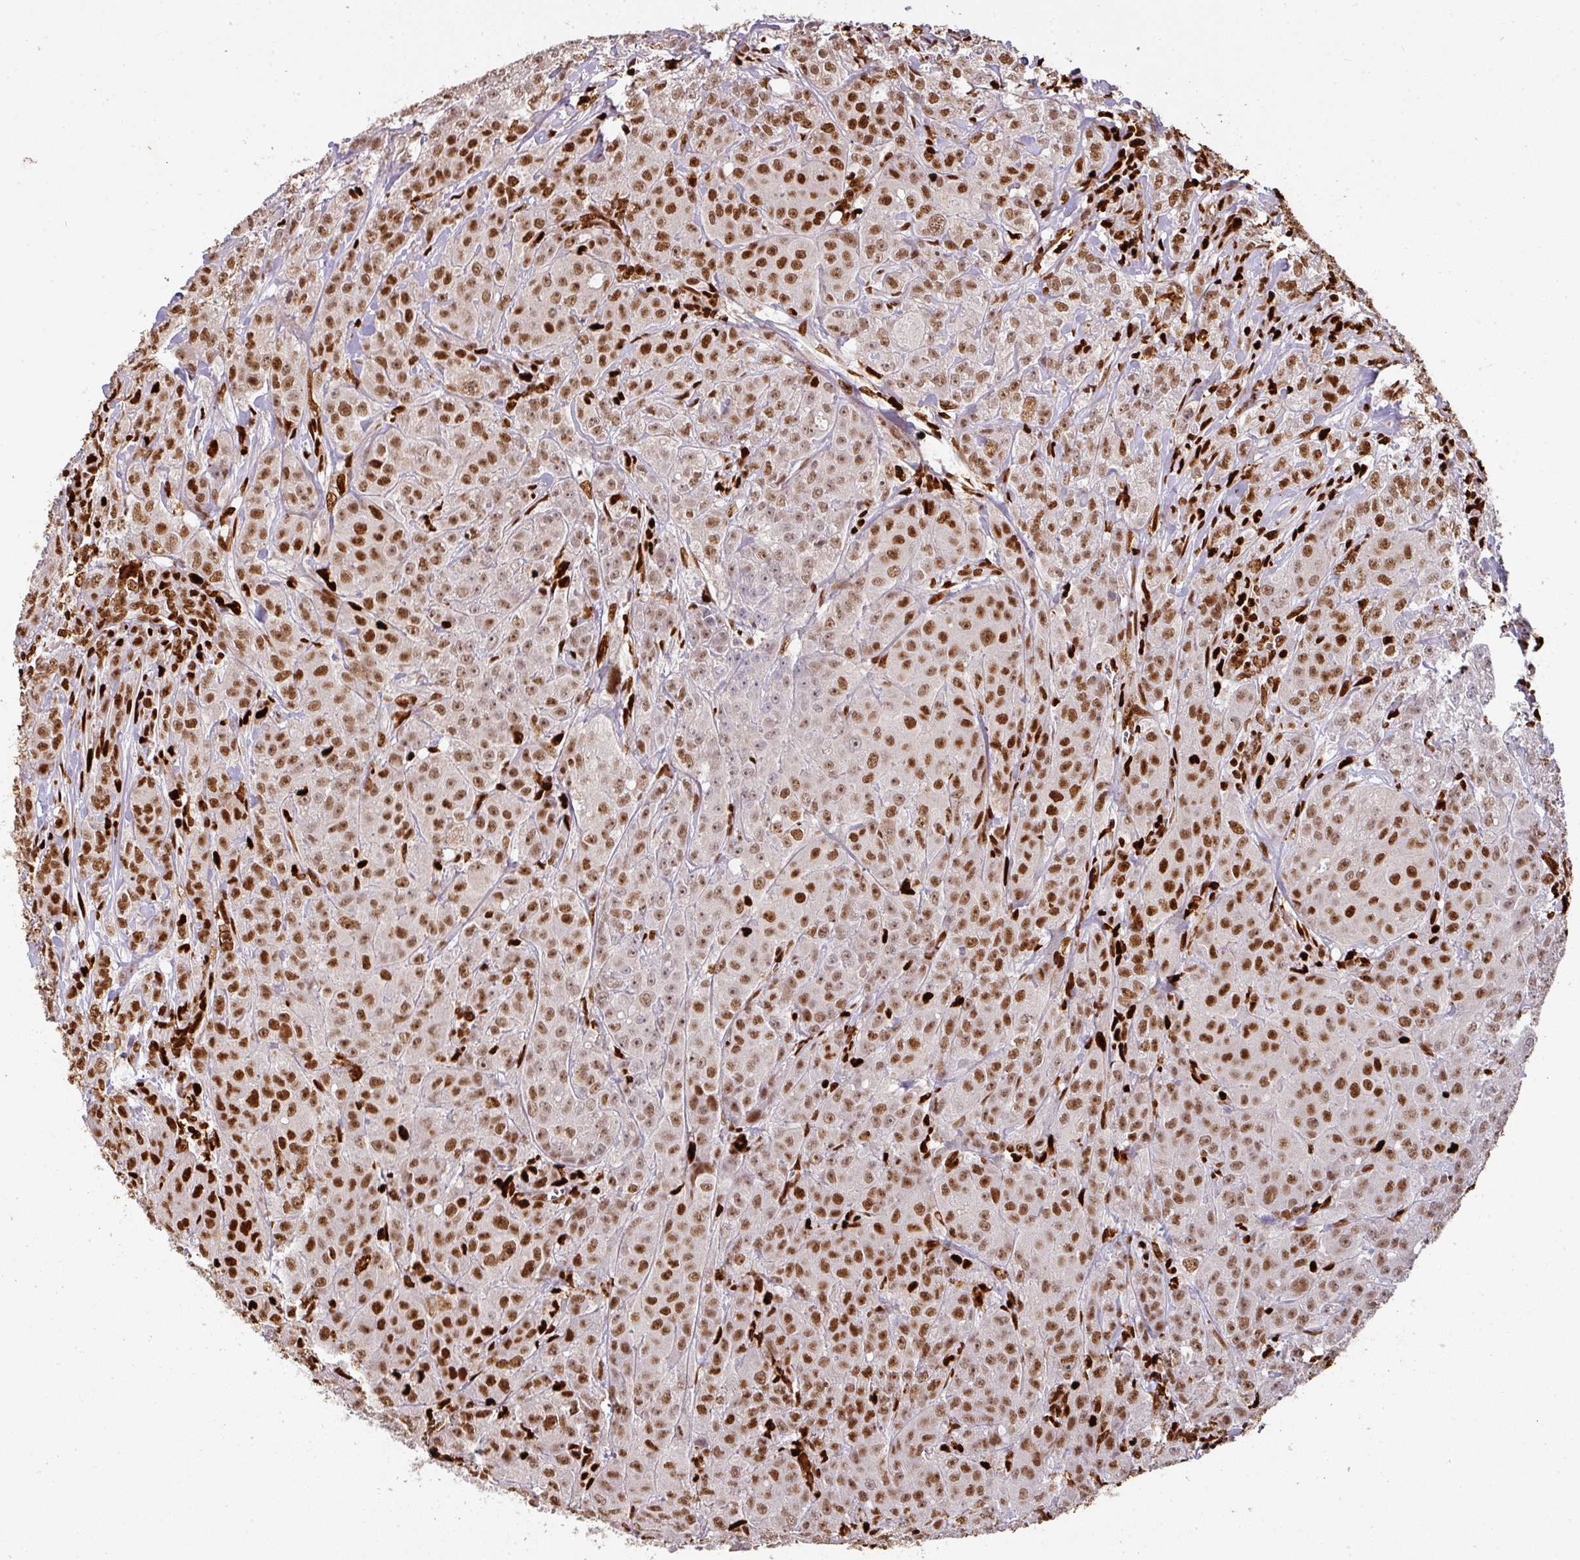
{"staining": {"intensity": "strong", "quantity": ">75%", "location": "nuclear"}, "tissue": "breast cancer", "cell_type": "Tumor cells", "image_type": "cancer", "snomed": [{"axis": "morphology", "description": "Duct carcinoma"}, {"axis": "topography", "description": "Breast"}], "caption": "Breast invasive ductal carcinoma tissue demonstrates strong nuclear positivity in about >75% of tumor cells The protein is stained brown, and the nuclei are stained in blue (DAB IHC with brightfield microscopy, high magnification).", "gene": "SAMHD1", "patient": {"sex": "female", "age": 43}}